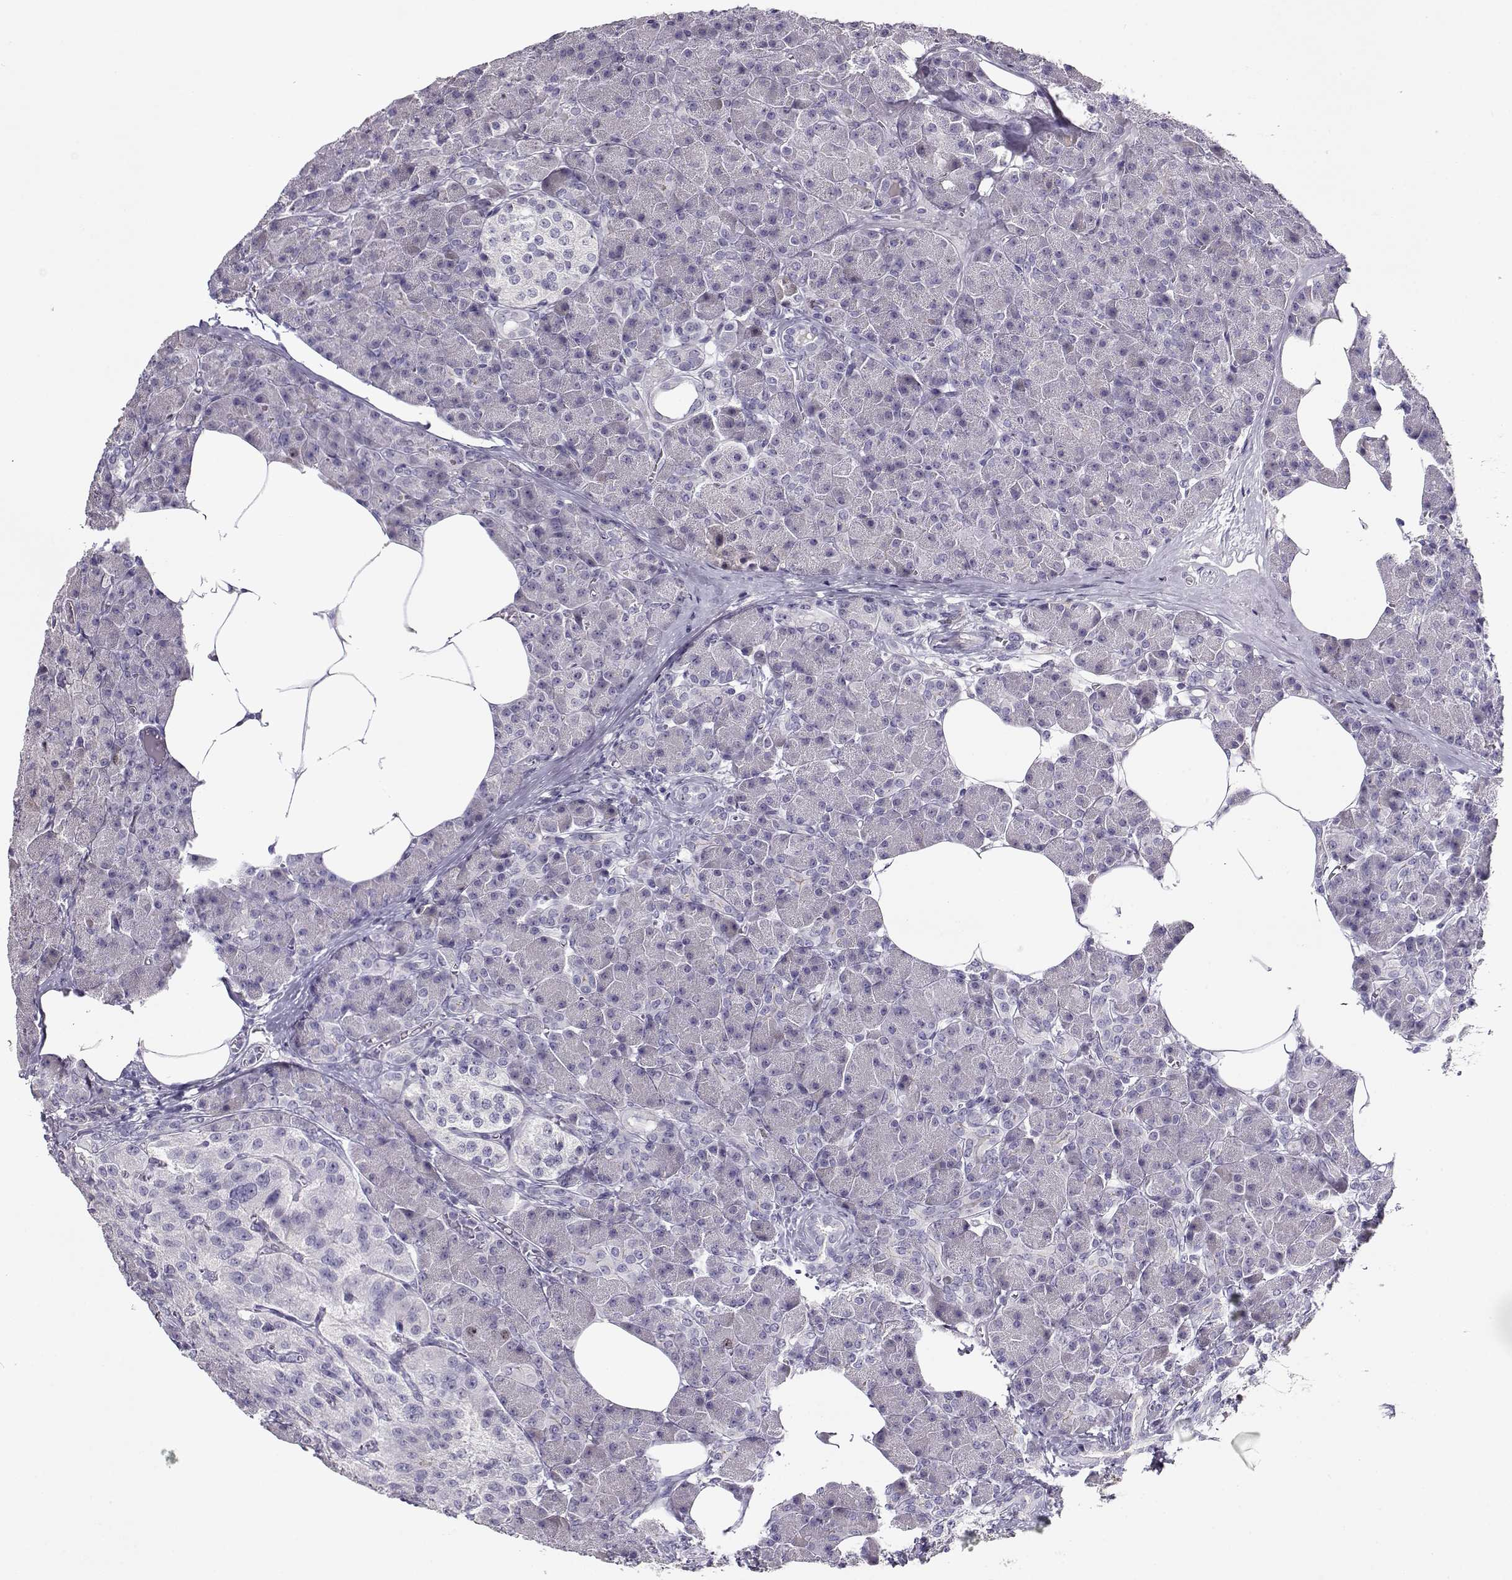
{"staining": {"intensity": "negative", "quantity": "none", "location": "none"}, "tissue": "pancreas", "cell_type": "Exocrine glandular cells", "image_type": "normal", "snomed": [{"axis": "morphology", "description": "Normal tissue, NOS"}, {"axis": "topography", "description": "Pancreas"}], "caption": "There is no significant staining in exocrine glandular cells of pancreas.", "gene": "NPW", "patient": {"sex": "female", "age": 45}}